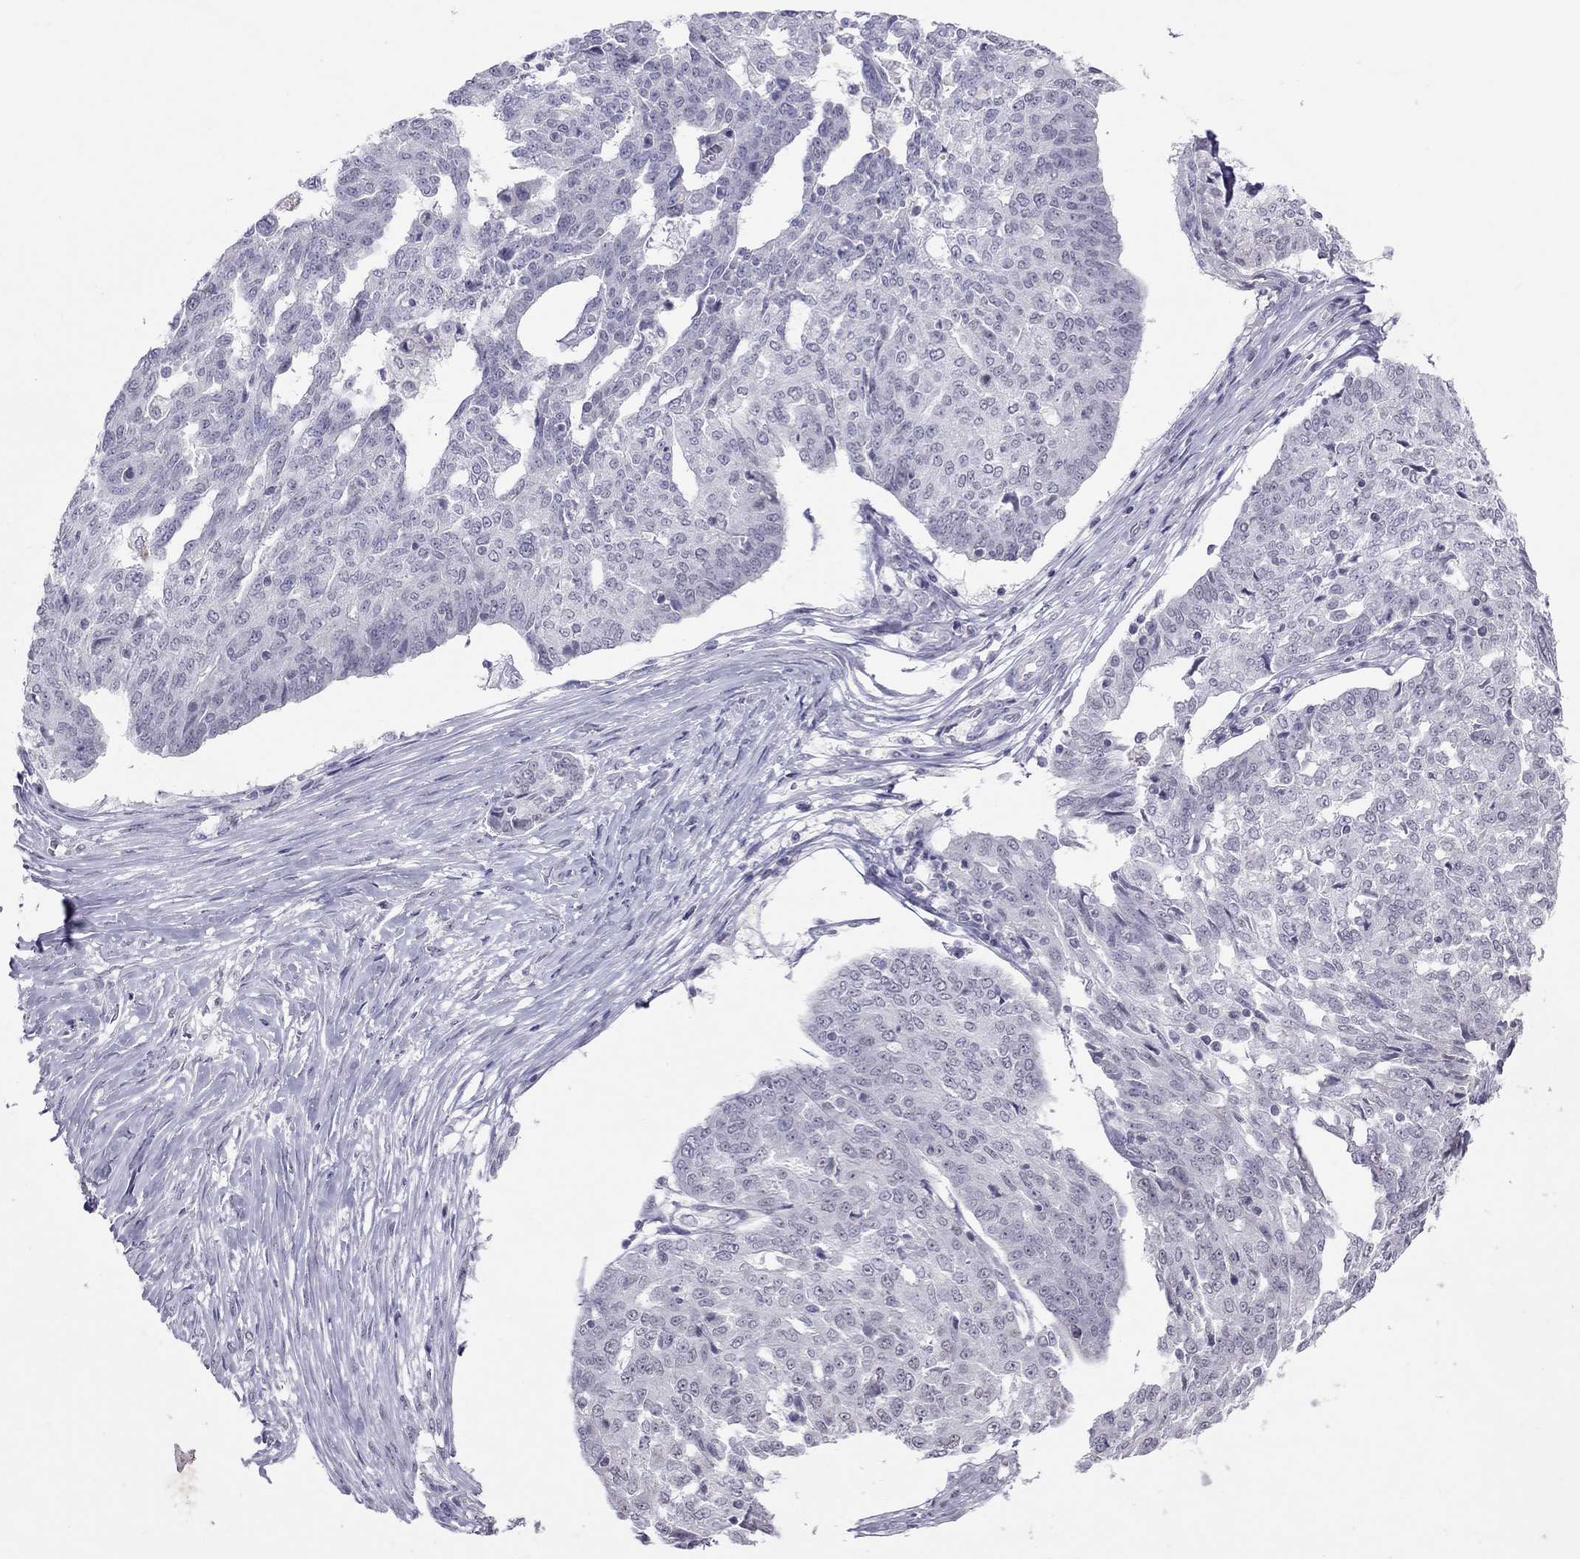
{"staining": {"intensity": "negative", "quantity": "none", "location": "none"}, "tissue": "ovarian cancer", "cell_type": "Tumor cells", "image_type": "cancer", "snomed": [{"axis": "morphology", "description": "Cystadenocarcinoma, serous, NOS"}, {"axis": "topography", "description": "Ovary"}], "caption": "An image of human ovarian serous cystadenocarcinoma is negative for staining in tumor cells.", "gene": "JHY", "patient": {"sex": "female", "age": 67}}